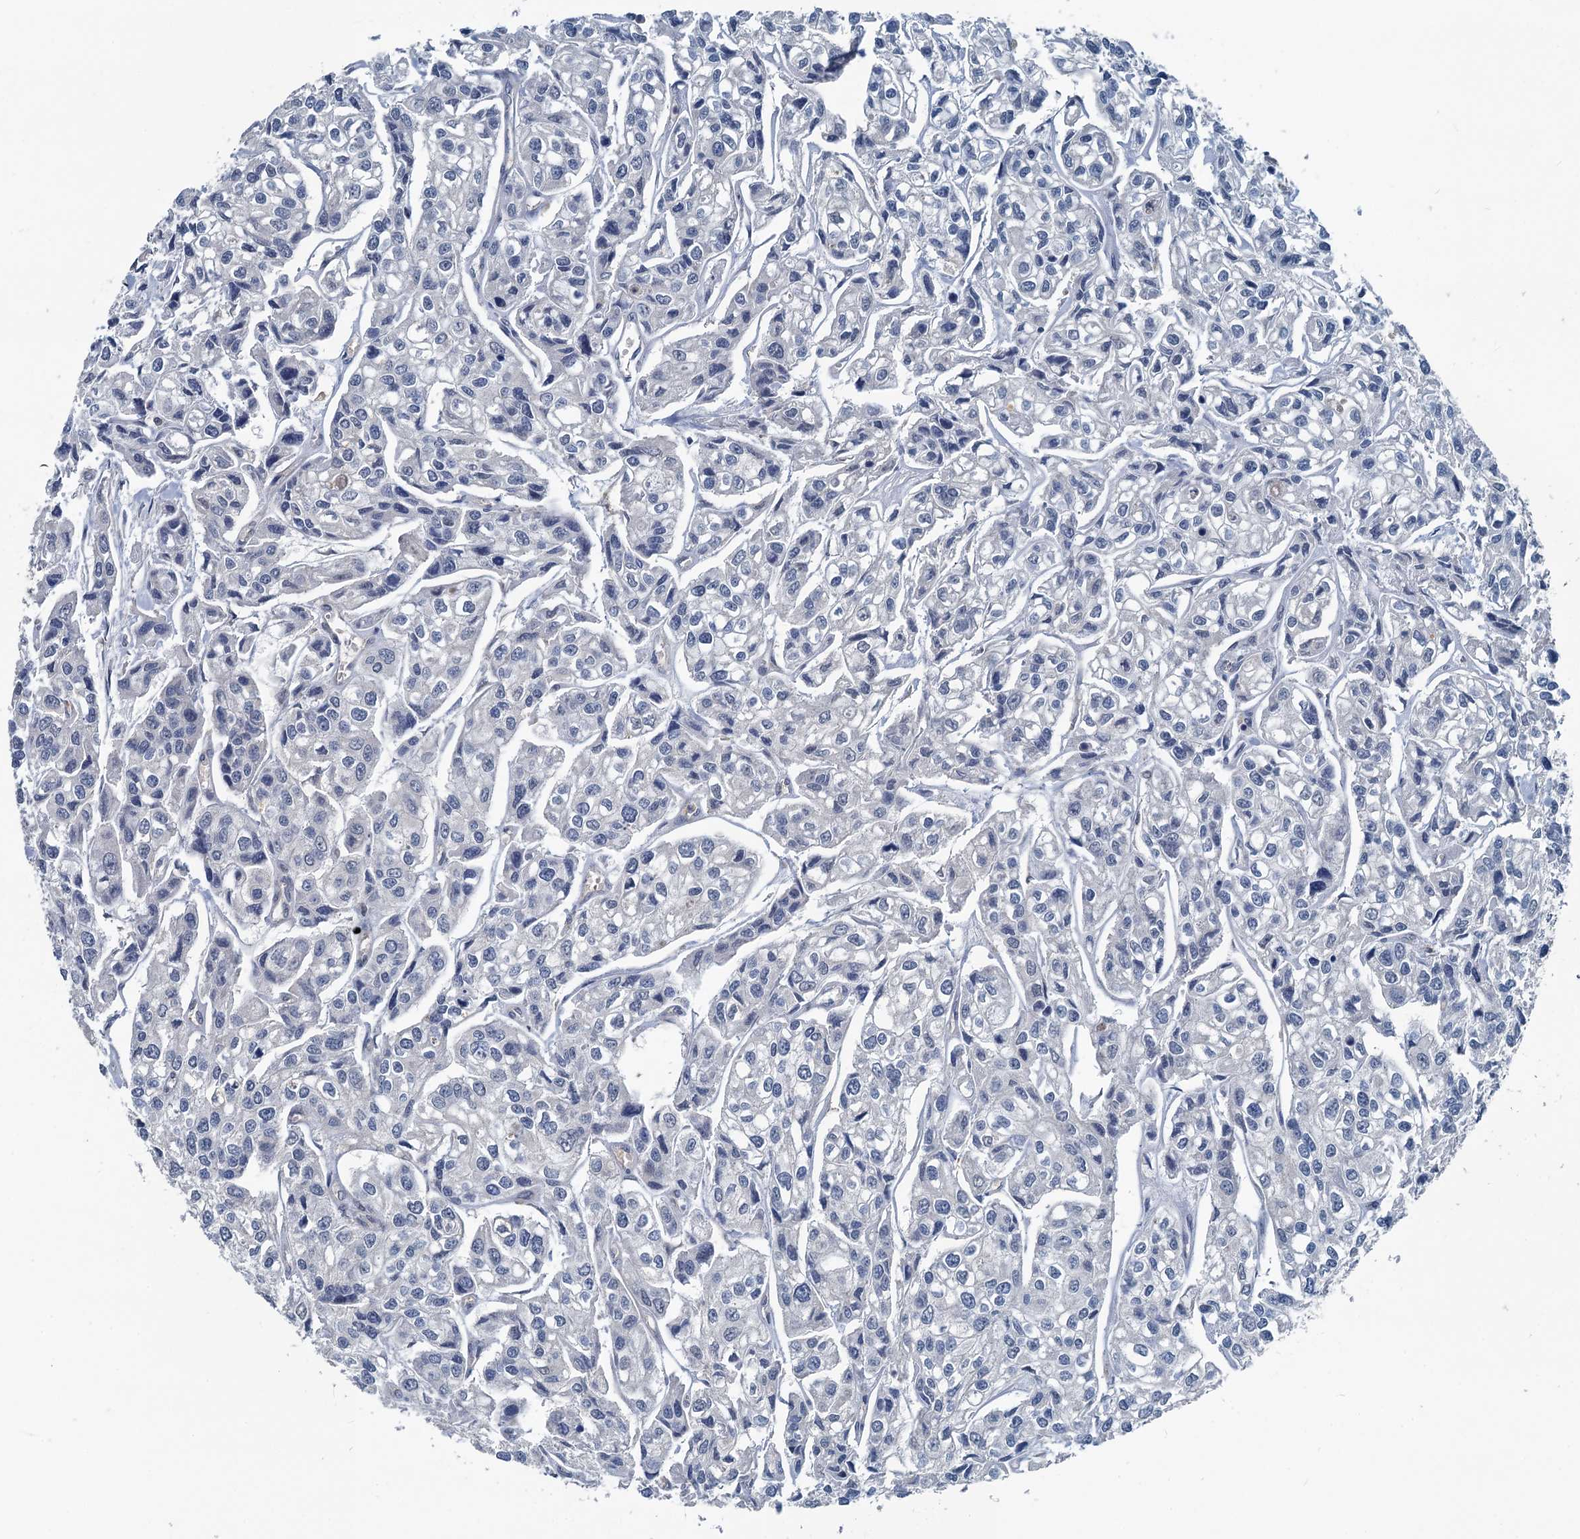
{"staining": {"intensity": "negative", "quantity": "none", "location": "none"}, "tissue": "urothelial cancer", "cell_type": "Tumor cells", "image_type": "cancer", "snomed": [{"axis": "morphology", "description": "Urothelial carcinoma, High grade"}, {"axis": "topography", "description": "Urinary bladder"}], "caption": "The immunohistochemistry photomicrograph has no significant expression in tumor cells of urothelial cancer tissue.", "gene": "GCLM", "patient": {"sex": "male", "age": 67}}